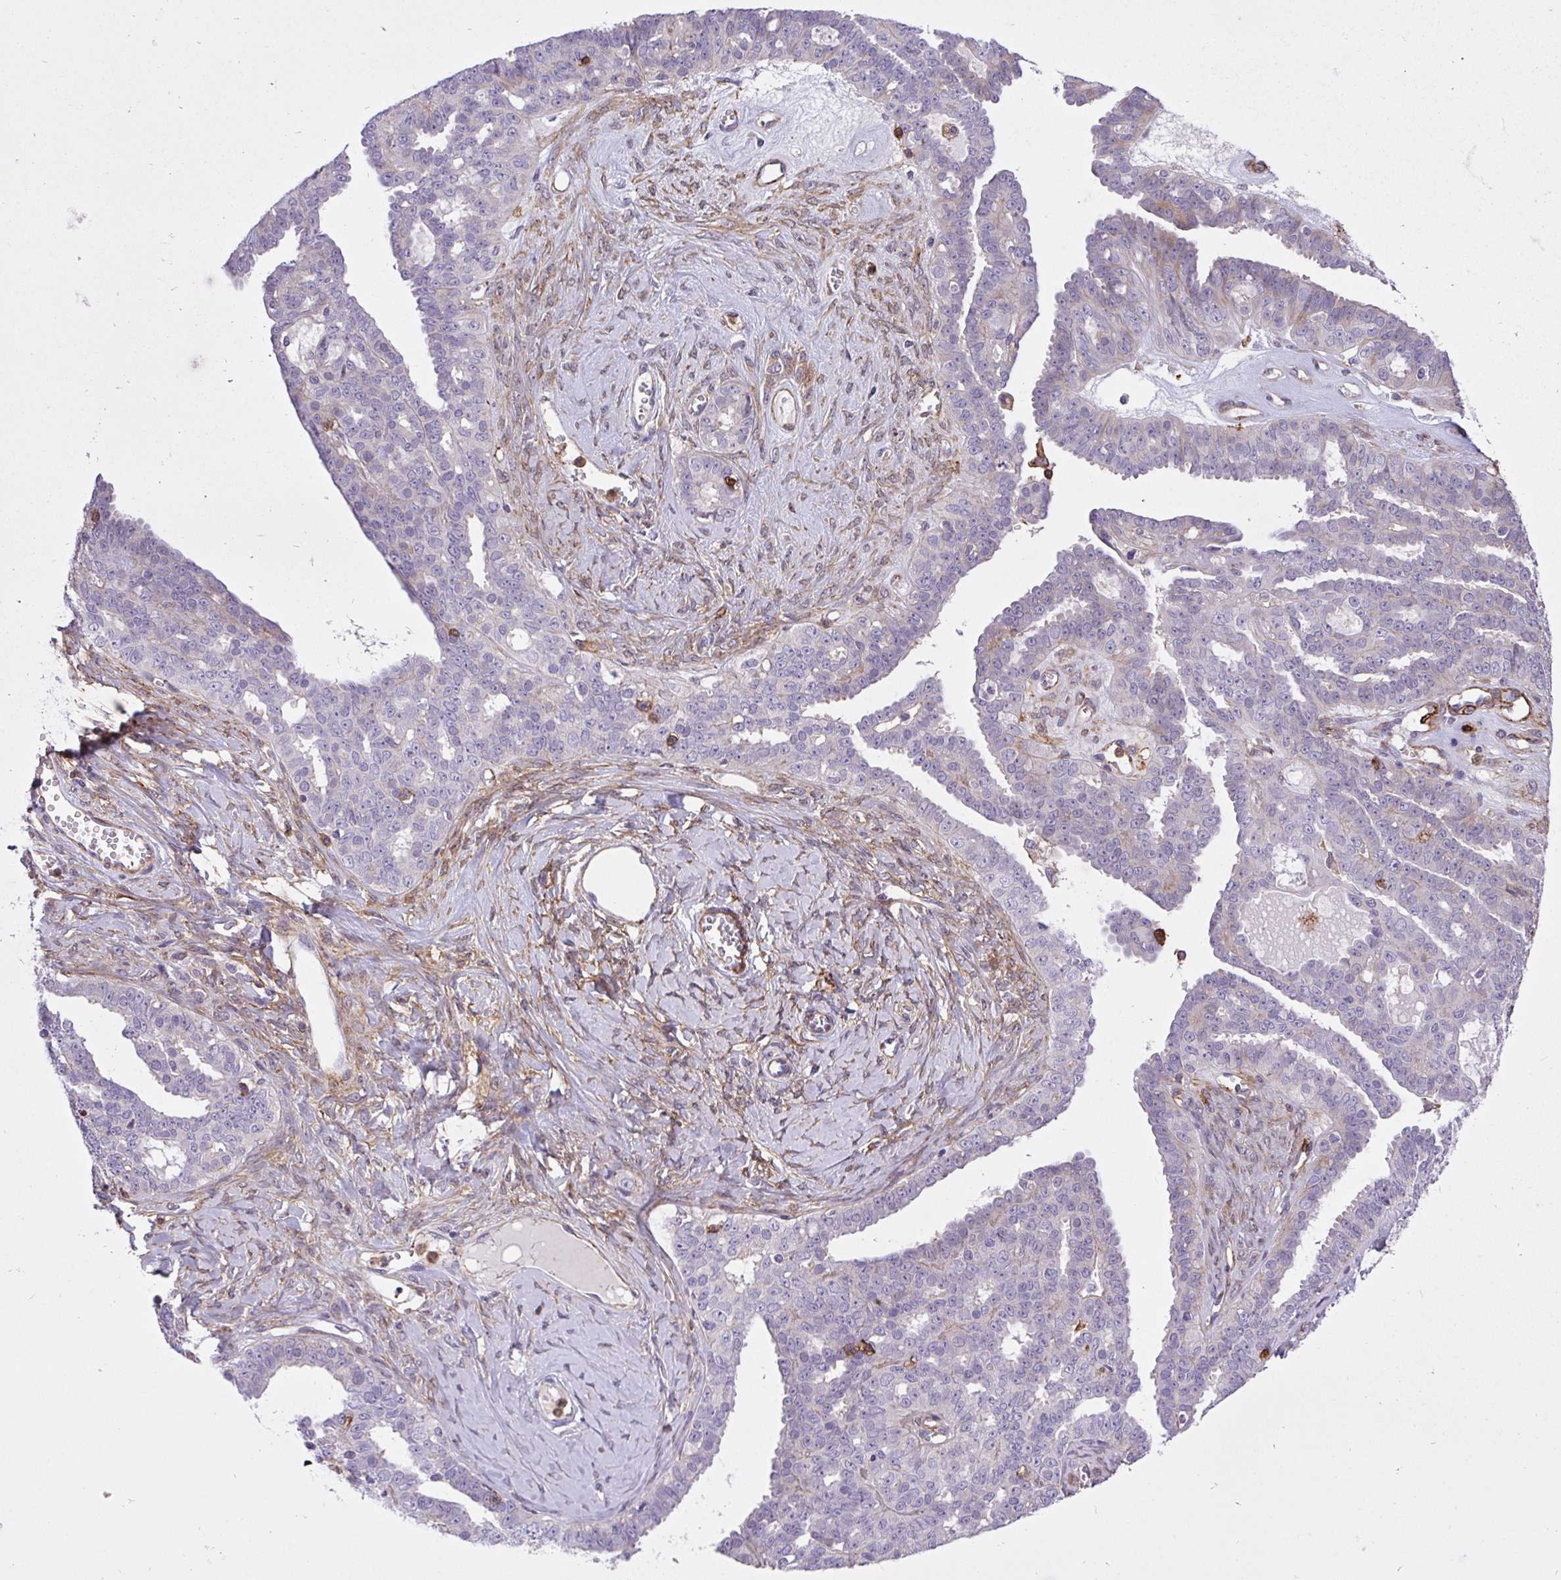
{"staining": {"intensity": "negative", "quantity": "none", "location": "none"}, "tissue": "ovarian cancer", "cell_type": "Tumor cells", "image_type": "cancer", "snomed": [{"axis": "morphology", "description": "Cystadenocarcinoma, serous, NOS"}, {"axis": "topography", "description": "Ovary"}], "caption": "Tumor cells are negative for brown protein staining in ovarian cancer (serous cystadenocarcinoma).", "gene": "ERI1", "patient": {"sex": "female", "age": 71}}